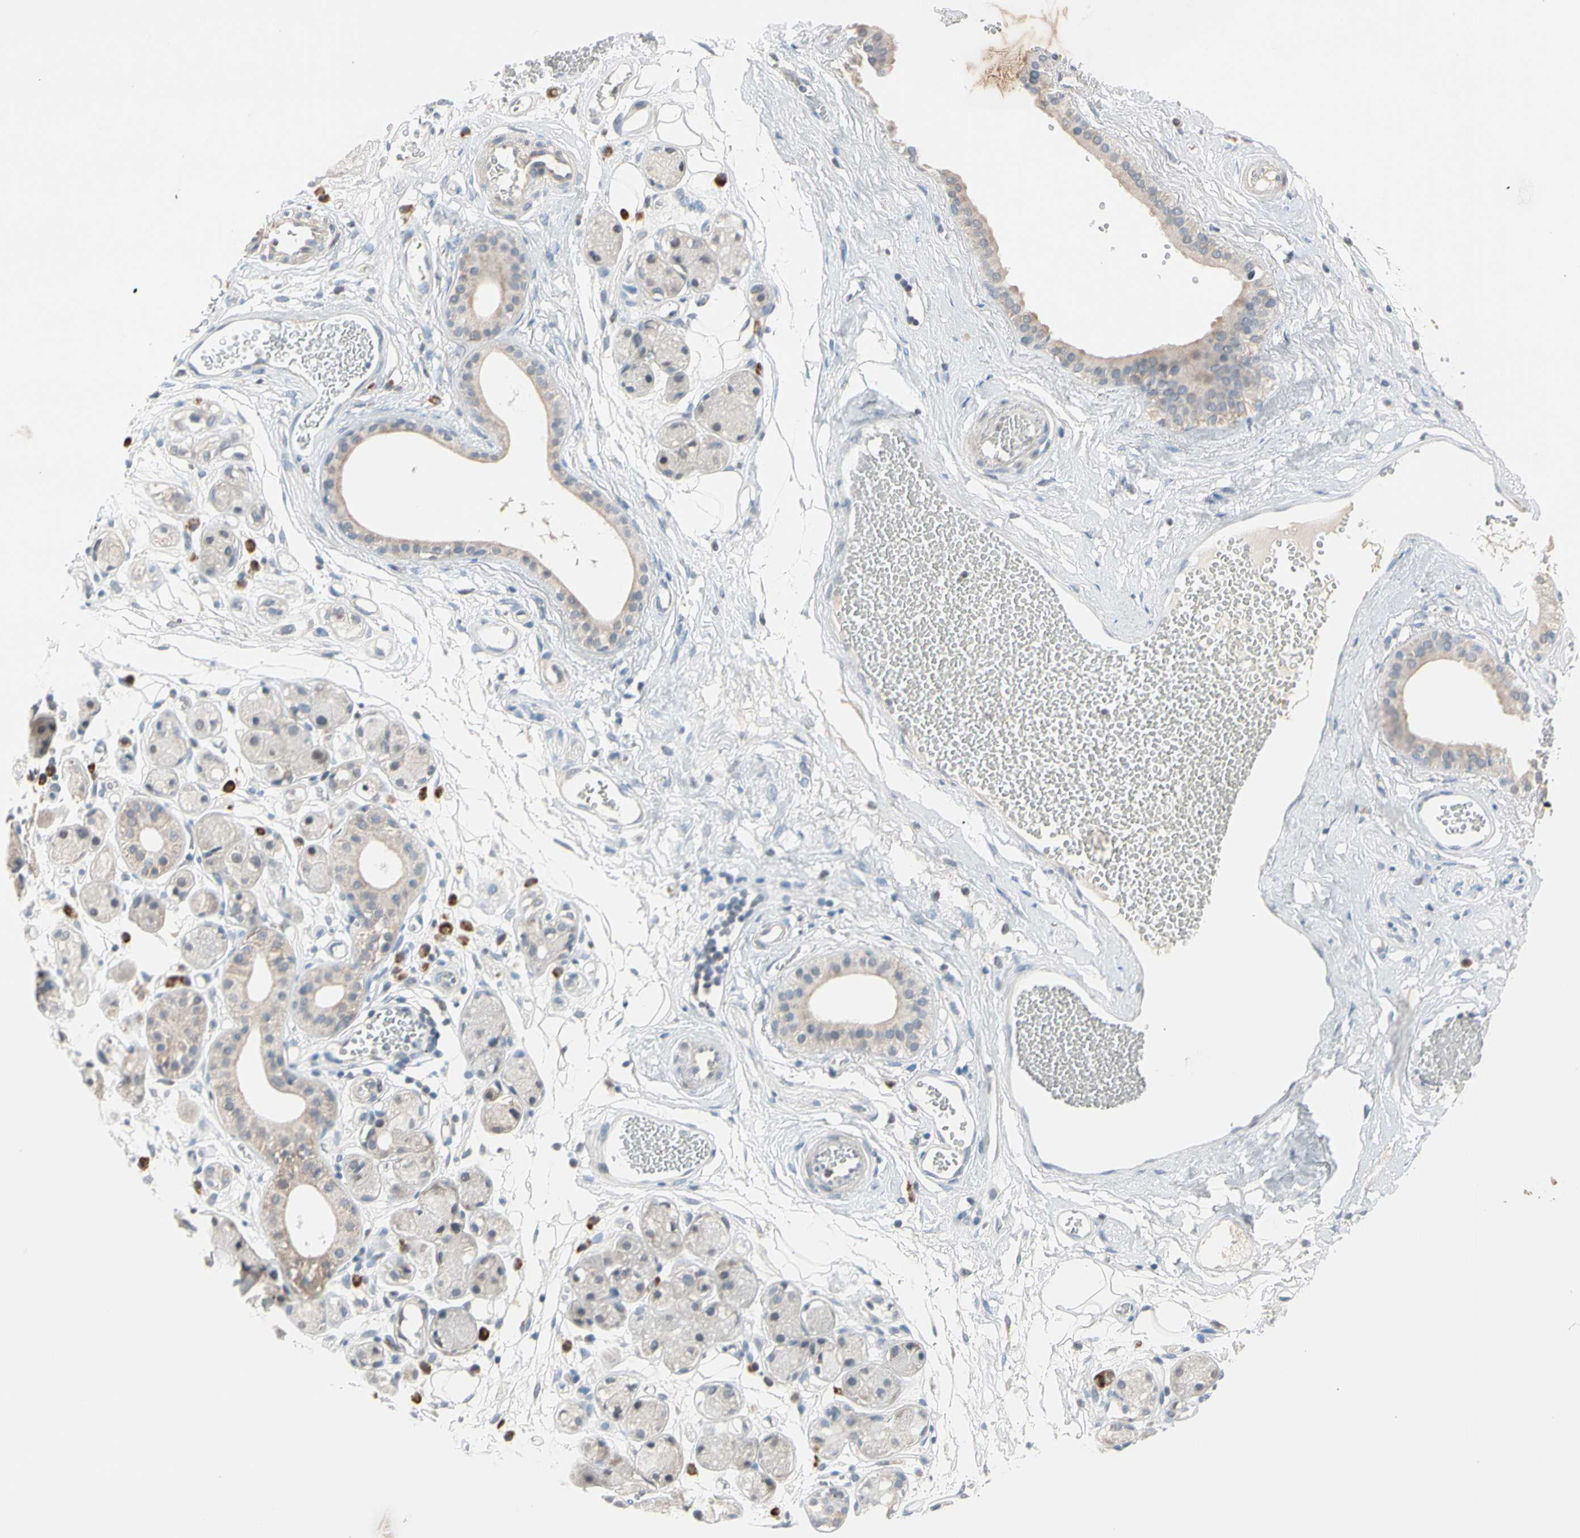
{"staining": {"intensity": "negative", "quantity": "none", "location": "none"}, "tissue": "adipose tissue", "cell_type": "Adipocytes", "image_type": "normal", "snomed": [{"axis": "morphology", "description": "Normal tissue, NOS"}, {"axis": "morphology", "description": "Inflammation, NOS"}, {"axis": "topography", "description": "Vascular tissue"}, {"axis": "topography", "description": "Salivary gland"}], "caption": "Adipocytes show no significant protein positivity in normal adipose tissue.", "gene": "MARK1", "patient": {"sex": "female", "age": 75}}